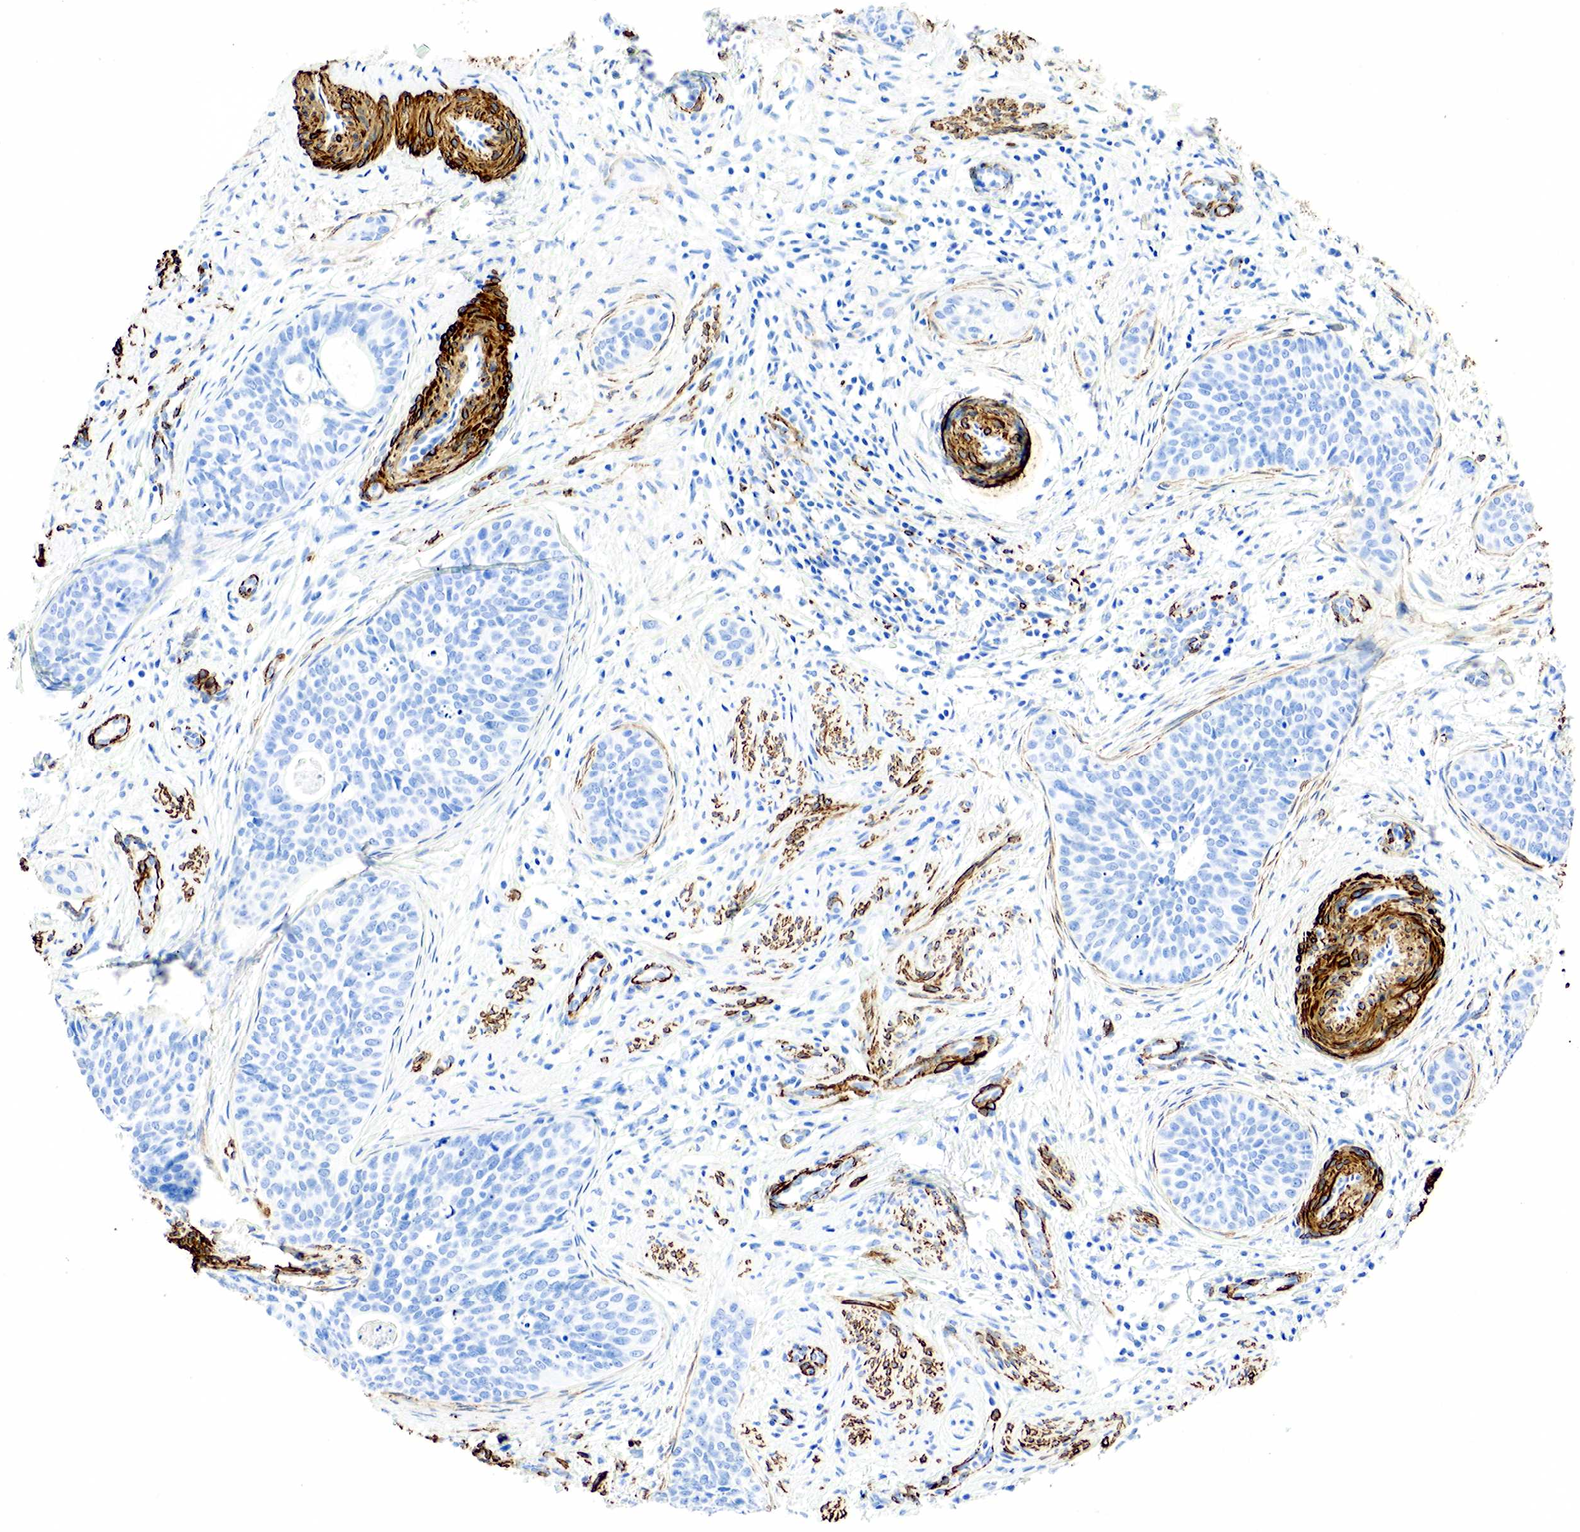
{"staining": {"intensity": "negative", "quantity": "none", "location": "none"}, "tissue": "cervical cancer", "cell_type": "Tumor cells", "image_type": "cancer", "snomed": [{"axis": "morphology", "description": "Squamous cell carcinoma, NOS"}, {"axis": "topography", "description": "Cervix"}], "caption": "The micrograph demonstrates no significant staining in tumor cells of cervical cancer.", "gene": "ACTA1", "patient": {"sex": "female", "age": 34}}